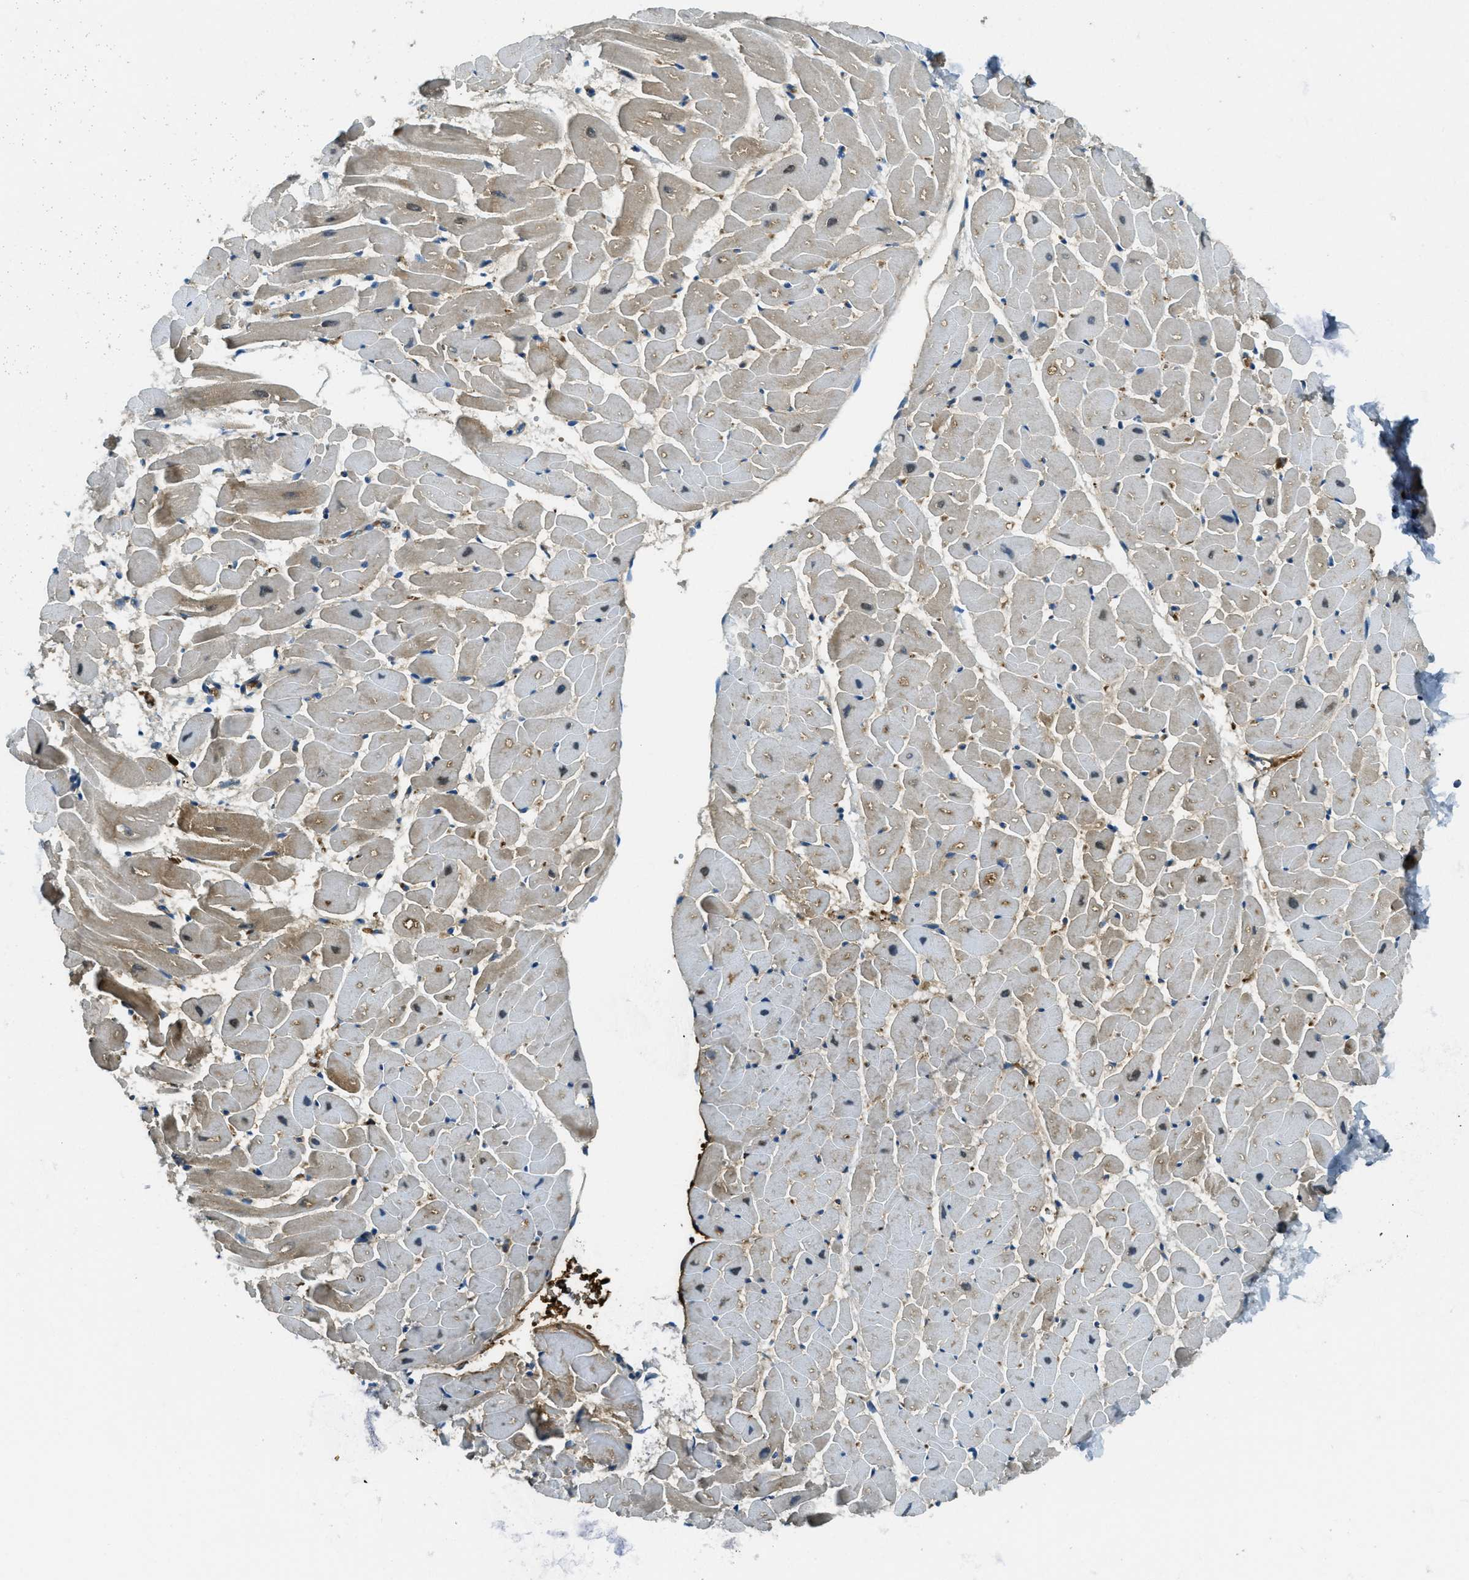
{"staining": {"intensity": "moderate", "quantity": "25%-75%", "location": "cytoplasmic/membranous"}, "tissue": "heart muscle", "cell_type": "Cardiomyocytes", "image_type": "normal", "snomed": [{"axis": "morphology", "description": "Normal tissue, NOS"}, {"axis": "topography", "description": "Heart"}], "caption": "Human heart muscle stained for a protein (brown) displays moderate cytoplasmic/membranous positive positivity in about 25%-75% of cardiomyocytes.", "gene": "TRIM59", "patient": {"sex": "female", "age": 19}}